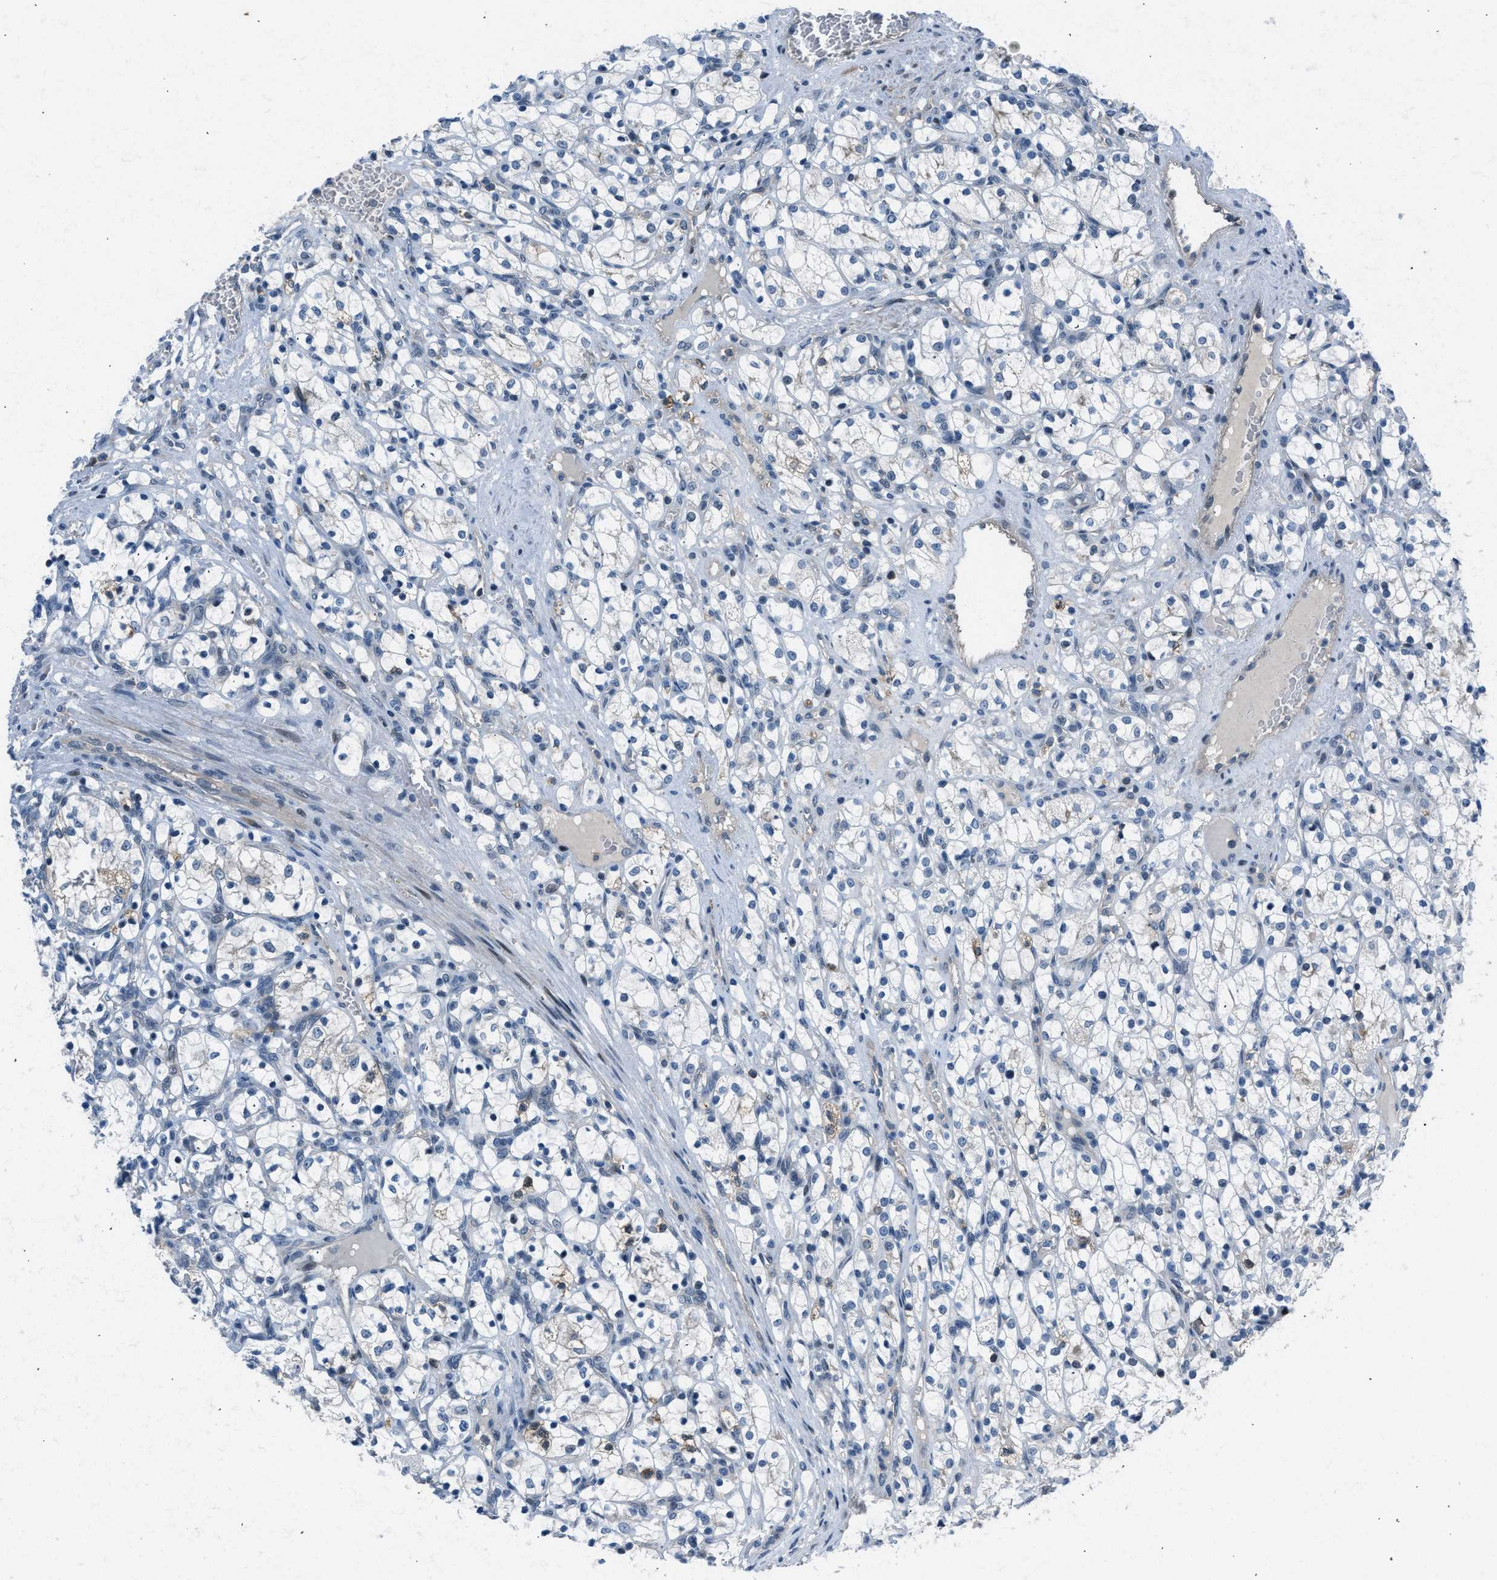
{"staining": {"intensity": "negative", "quantity": "none", "location": "none"}, "tissue": "renal cancer", "cell_type": "Tumor cells", "image_type": "cancer", "snomed": [{"axis": "morphology", "description": "Adenocarcinoma, NOS"}, {"axis": "topography", "description": "Kidney"}], "caption": "Renal cancer (adenocarcinoma) stained for a protein using immunohistochemistry demonstrates no staining tumor cells.", "gene": "LMLN", "patient": {"sex": "female", "age": 69}}